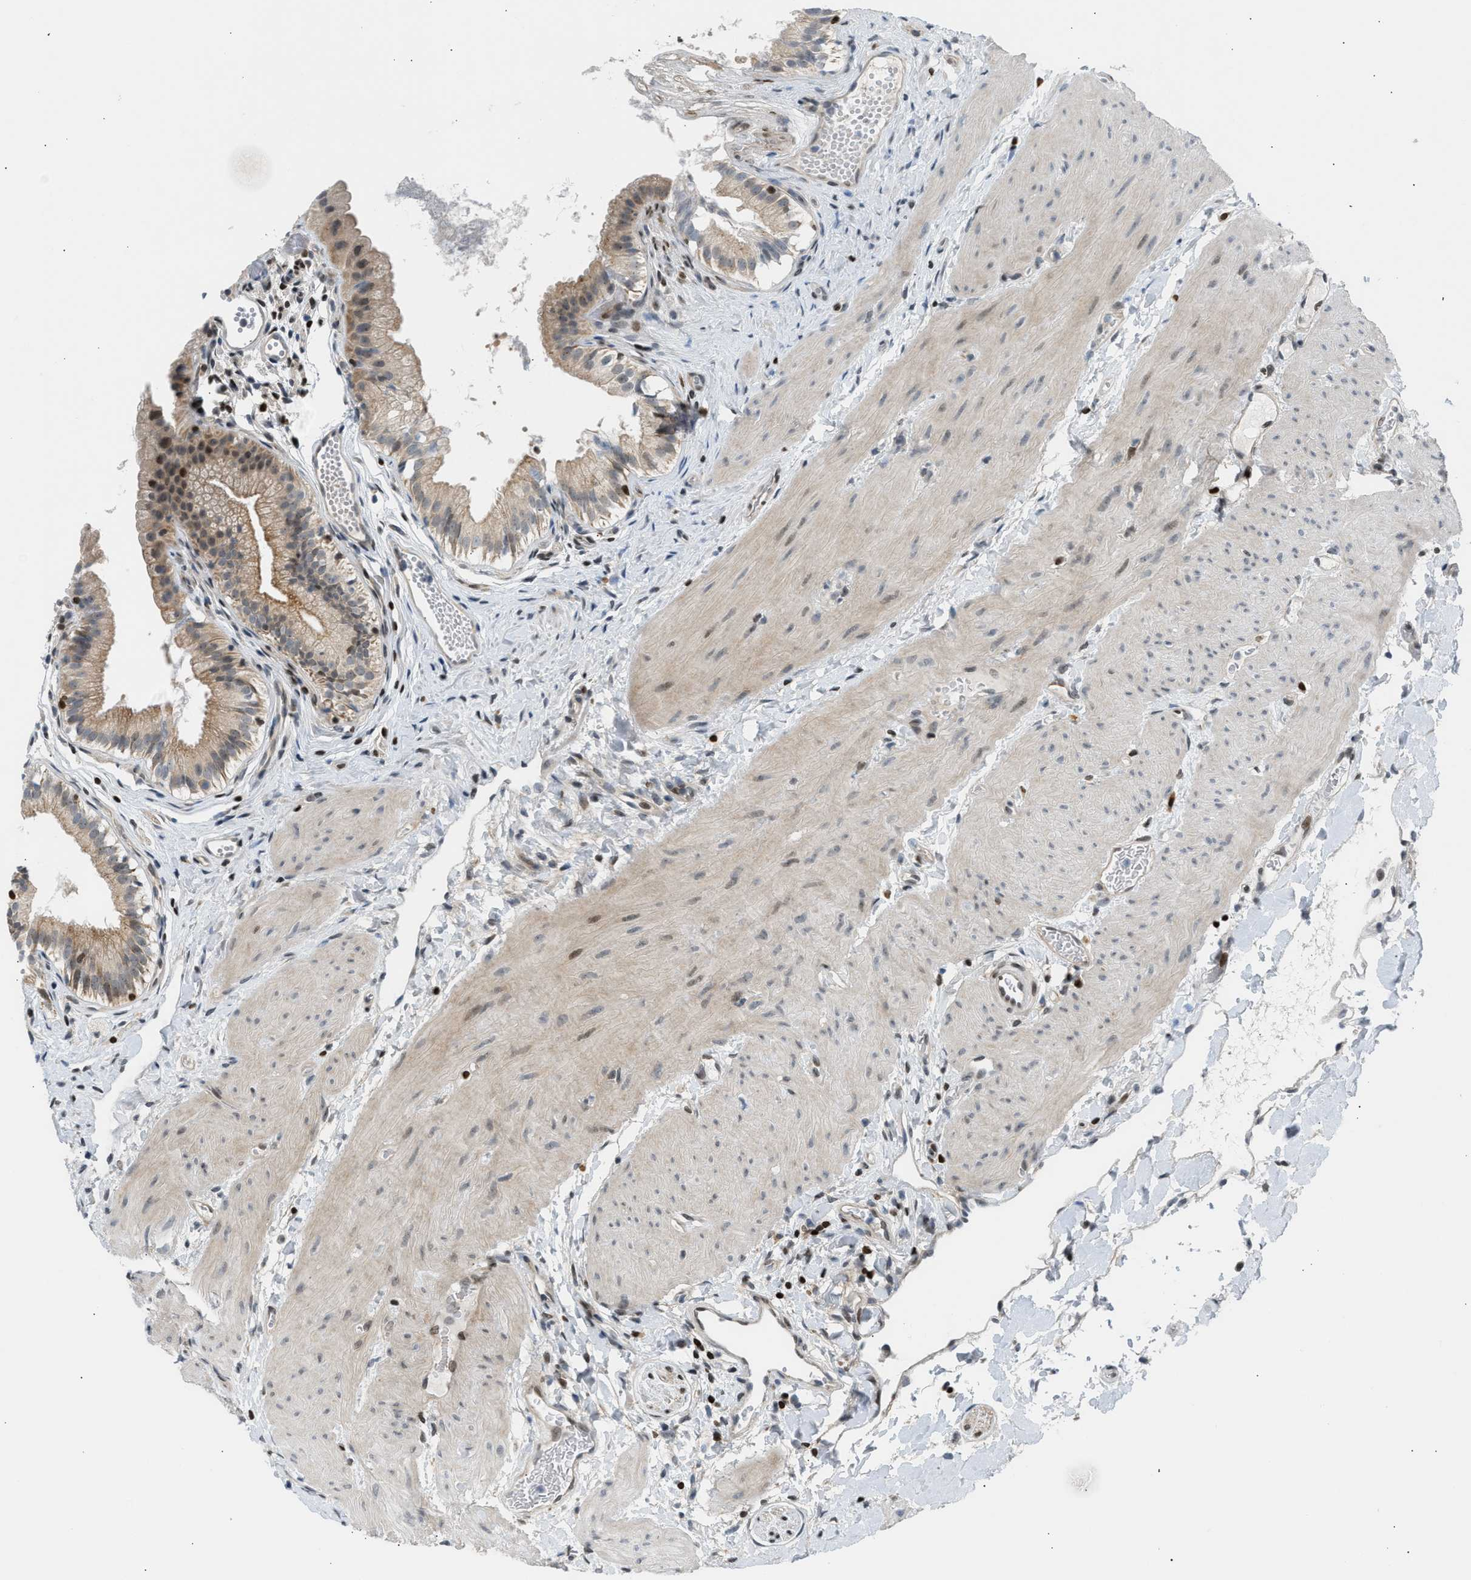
{"staining": {"intensity": "moderate", "quantity": ">75%", "location": "cytoplasmic/membranous,nuclear"}, "tissue": "gallbladder", "cell_type": "Glandular cells", "image_type": "normal", "snomed": [{"axis": "morphology", "description": "Normal tissue, NOS"}, {"axis": "topography", "description": "Gallbladder"}], "caption": "An immunohistochemistry histopathology image of normal tissue is shown. Protein staining in brown shows moderate cytoplasmic/membranous,nuclear positivity in gallbladder within glandular cells.", "gene": "NPS", "patient": {"sex": "female", "age": 26}}